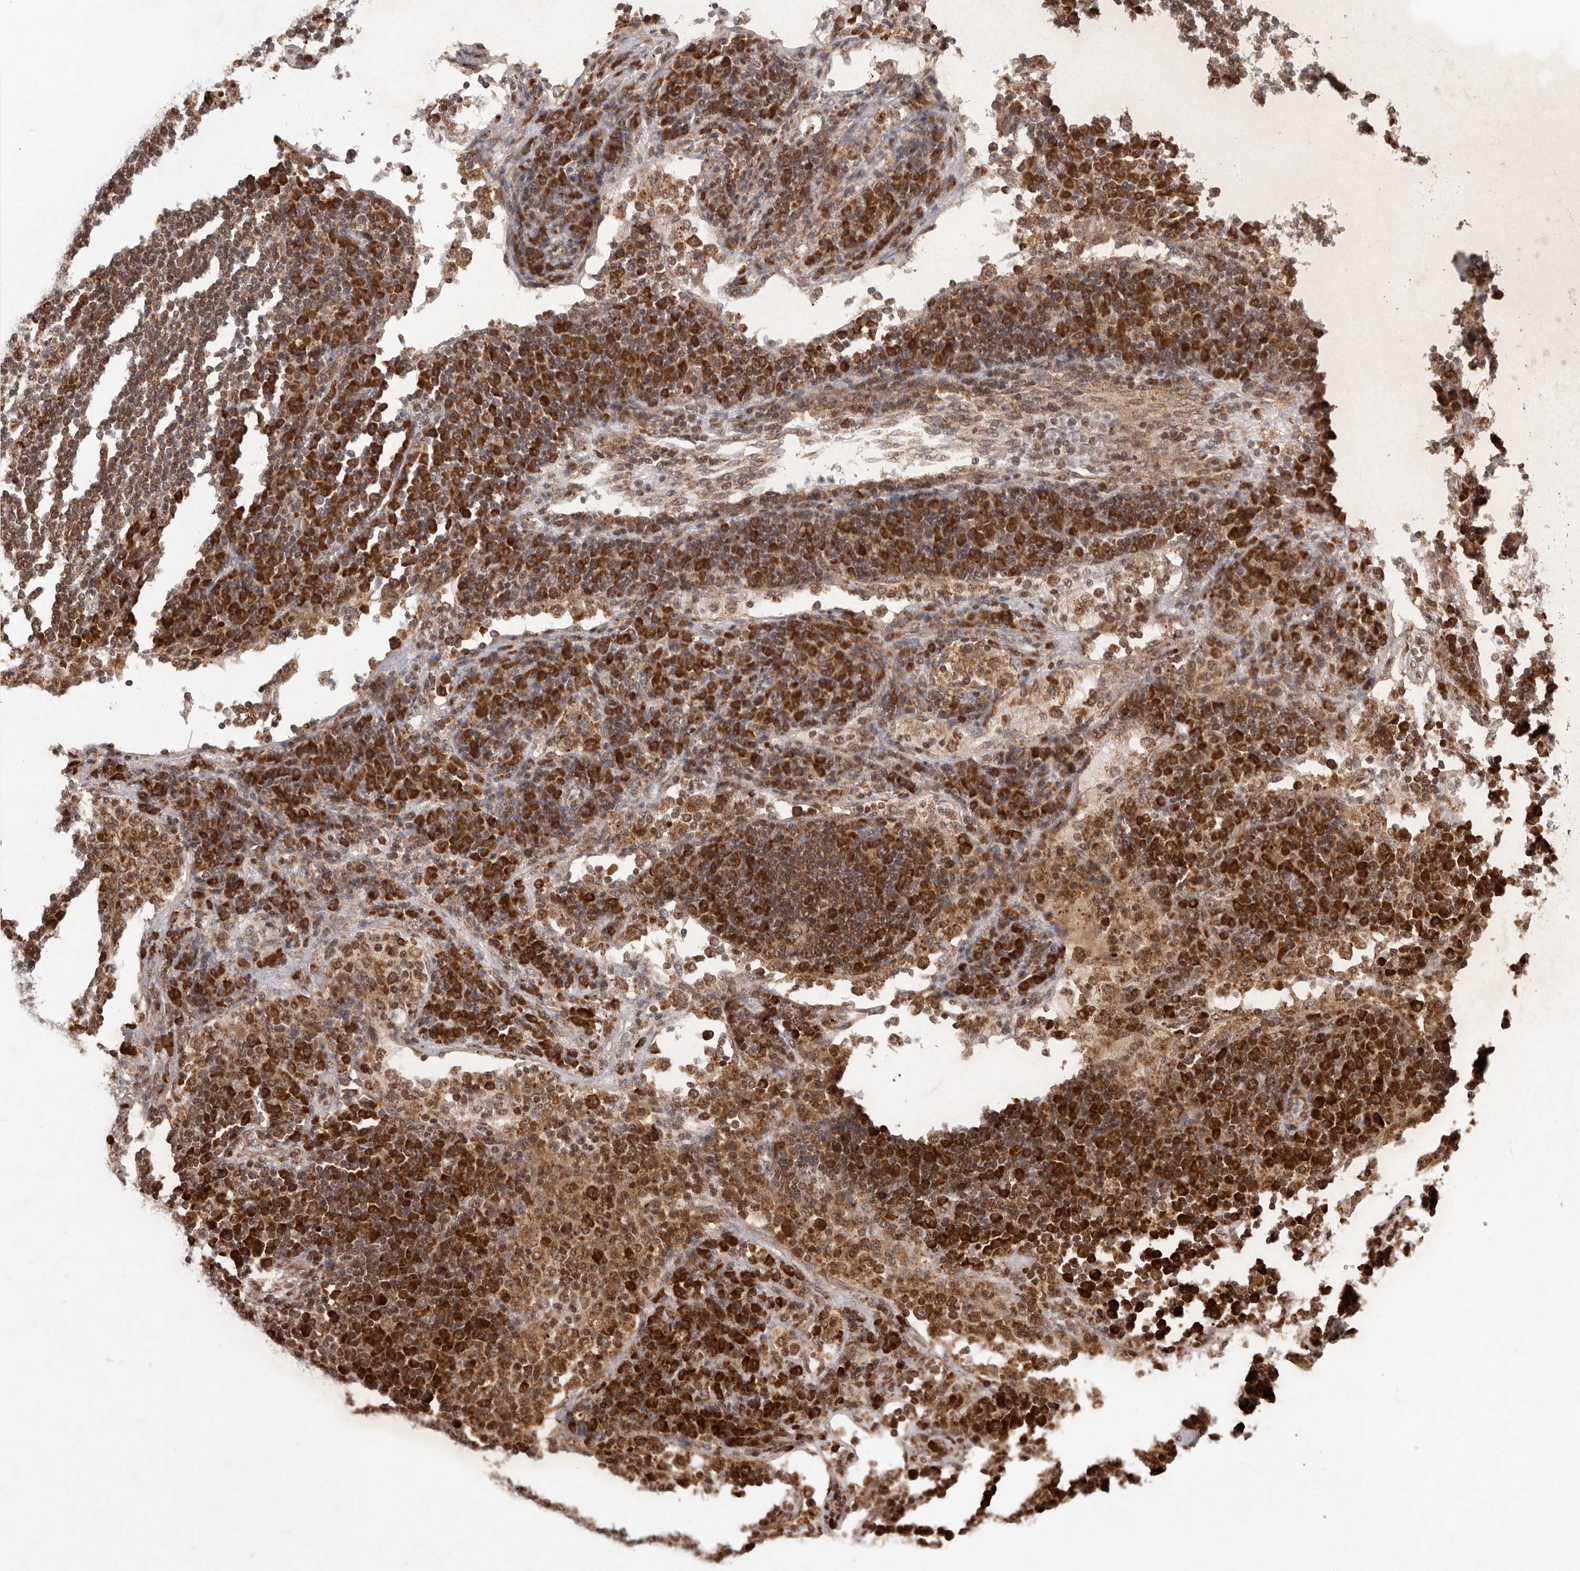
{"staining": {"intensity": "strong", "quantity": ">75%", "location": "cytoplasmic/membranous"}, "tissue": "lymph node", "cell_type": "Germinal center cells", "image_type": "normal", "snomed": [{"axis": "morphology", "description": "Normal tissue, NOS"}, {"axis": "topography", "description": "Lymph node"}], "caption": "This photomicrograph shows immunohistochemistry (IHC) staining of unremarkable lymph node, with high strong cytoplasmic/membranous positivity in about >75% of germinal center cells.", "gene": "FZD3", "patient": {"sex": "female", "age": 53}}